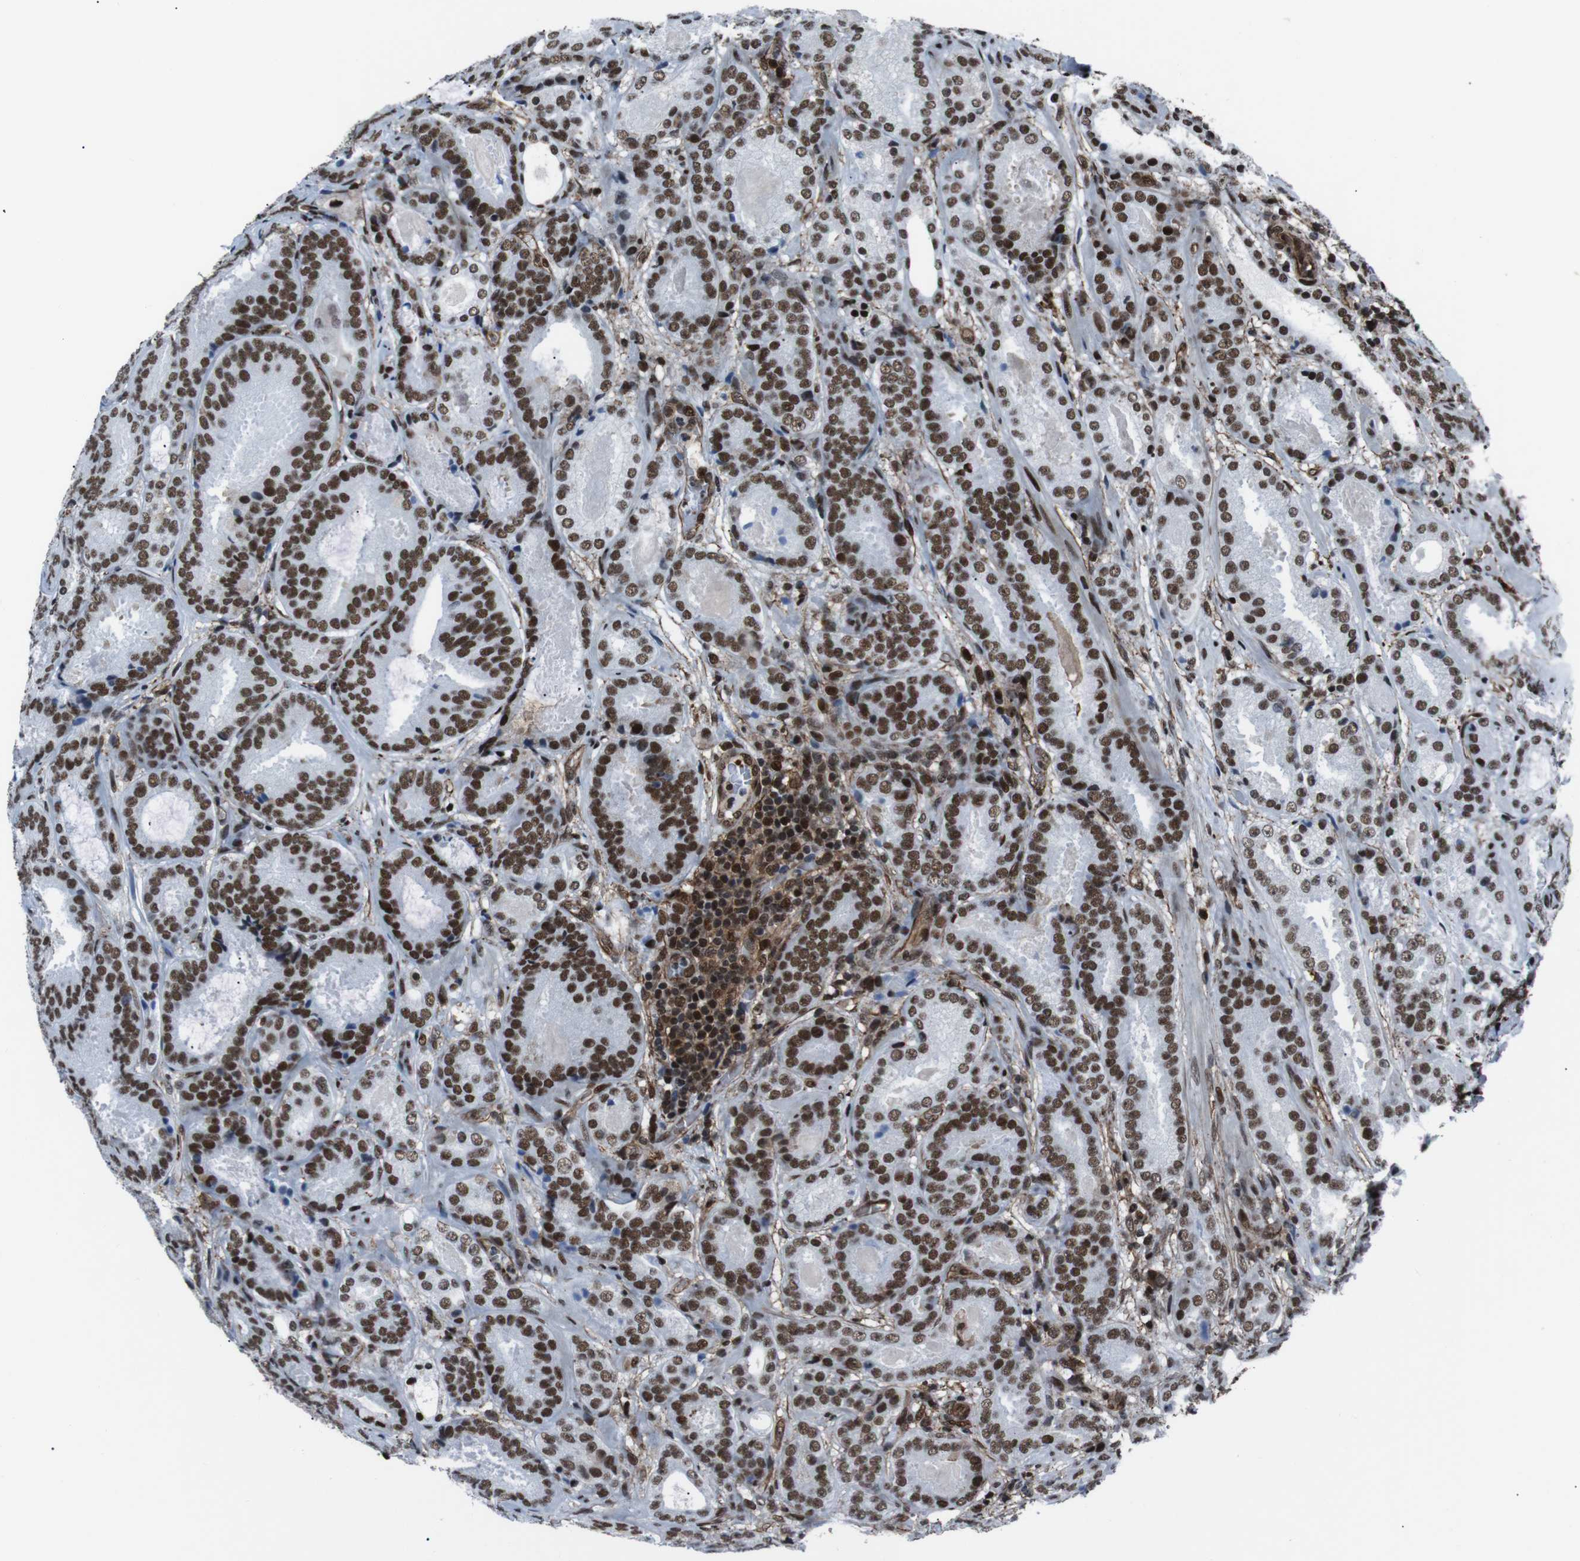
{"staining": {"intensity": "moderate", "quantity": ">75%", "location": "nuclear"}, "tissue": "prostate cancer", "cell_type": "Tumor cells", "image_type": "cancer", "snomed": [{"axis": "morphology", "description": "Adenocarcinoma, Low grade"}, {"axis": "topography", "description": "Prostate"}], "caption": "A photomicrograph showing moderate nuclear positivity in approximately >75% of tumor cells in prostate low-grade adenocarcinoma, as visualized by brown immunohistochemical staining.", "gene": "HNRNPU", "patient": {"sex": "male", "age": 69}}